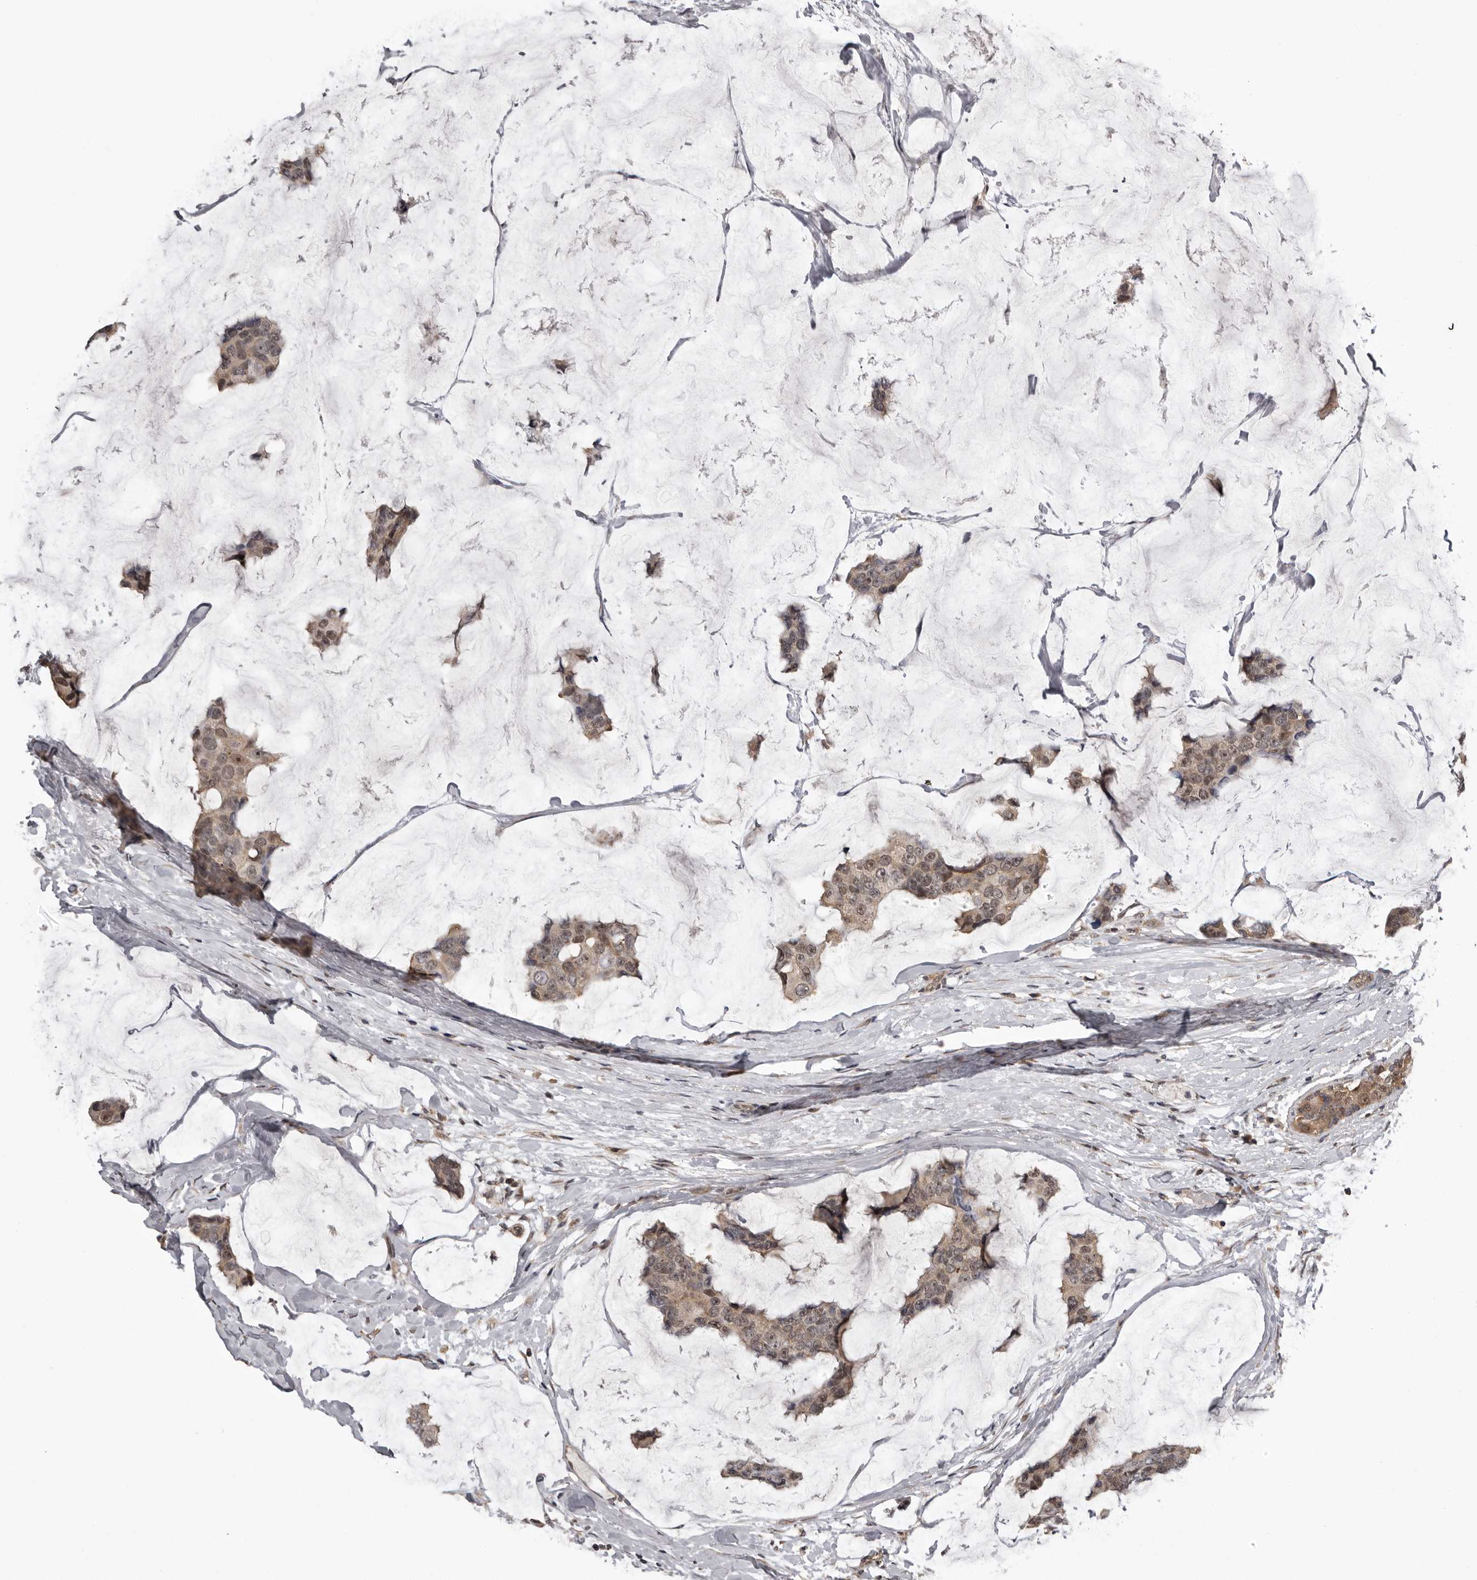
{"staining": {"intensity": "weak", "quantity": ">75%", "location": "cytoplasmic/membranous,nuclear"}, "tissue": "breast cancer", "cell_type": "Tumor cells", "image_type": "cancer", "snomed": [{"axis": "morphology", "description": "Normal tissue, NOS"}, {"axis": "morphology", "description": "Duct carcinoma"}, {"axis": "topography", "description": "Breast"}], "caption": "An IHC histopathology image of tumor tissue is shown. Protein staining in brown shows weak cytoplasmic/membranous and nuclear positivity in intraductal carcinoma (breast) within tumor cells. The protein of interest is stained brown, and the nuclei are stained in blue (DAB IHC with brightfield microscopy, high magnification).", "gene": "VPS37A", "patient": {"sex": "female", "age": 50}}